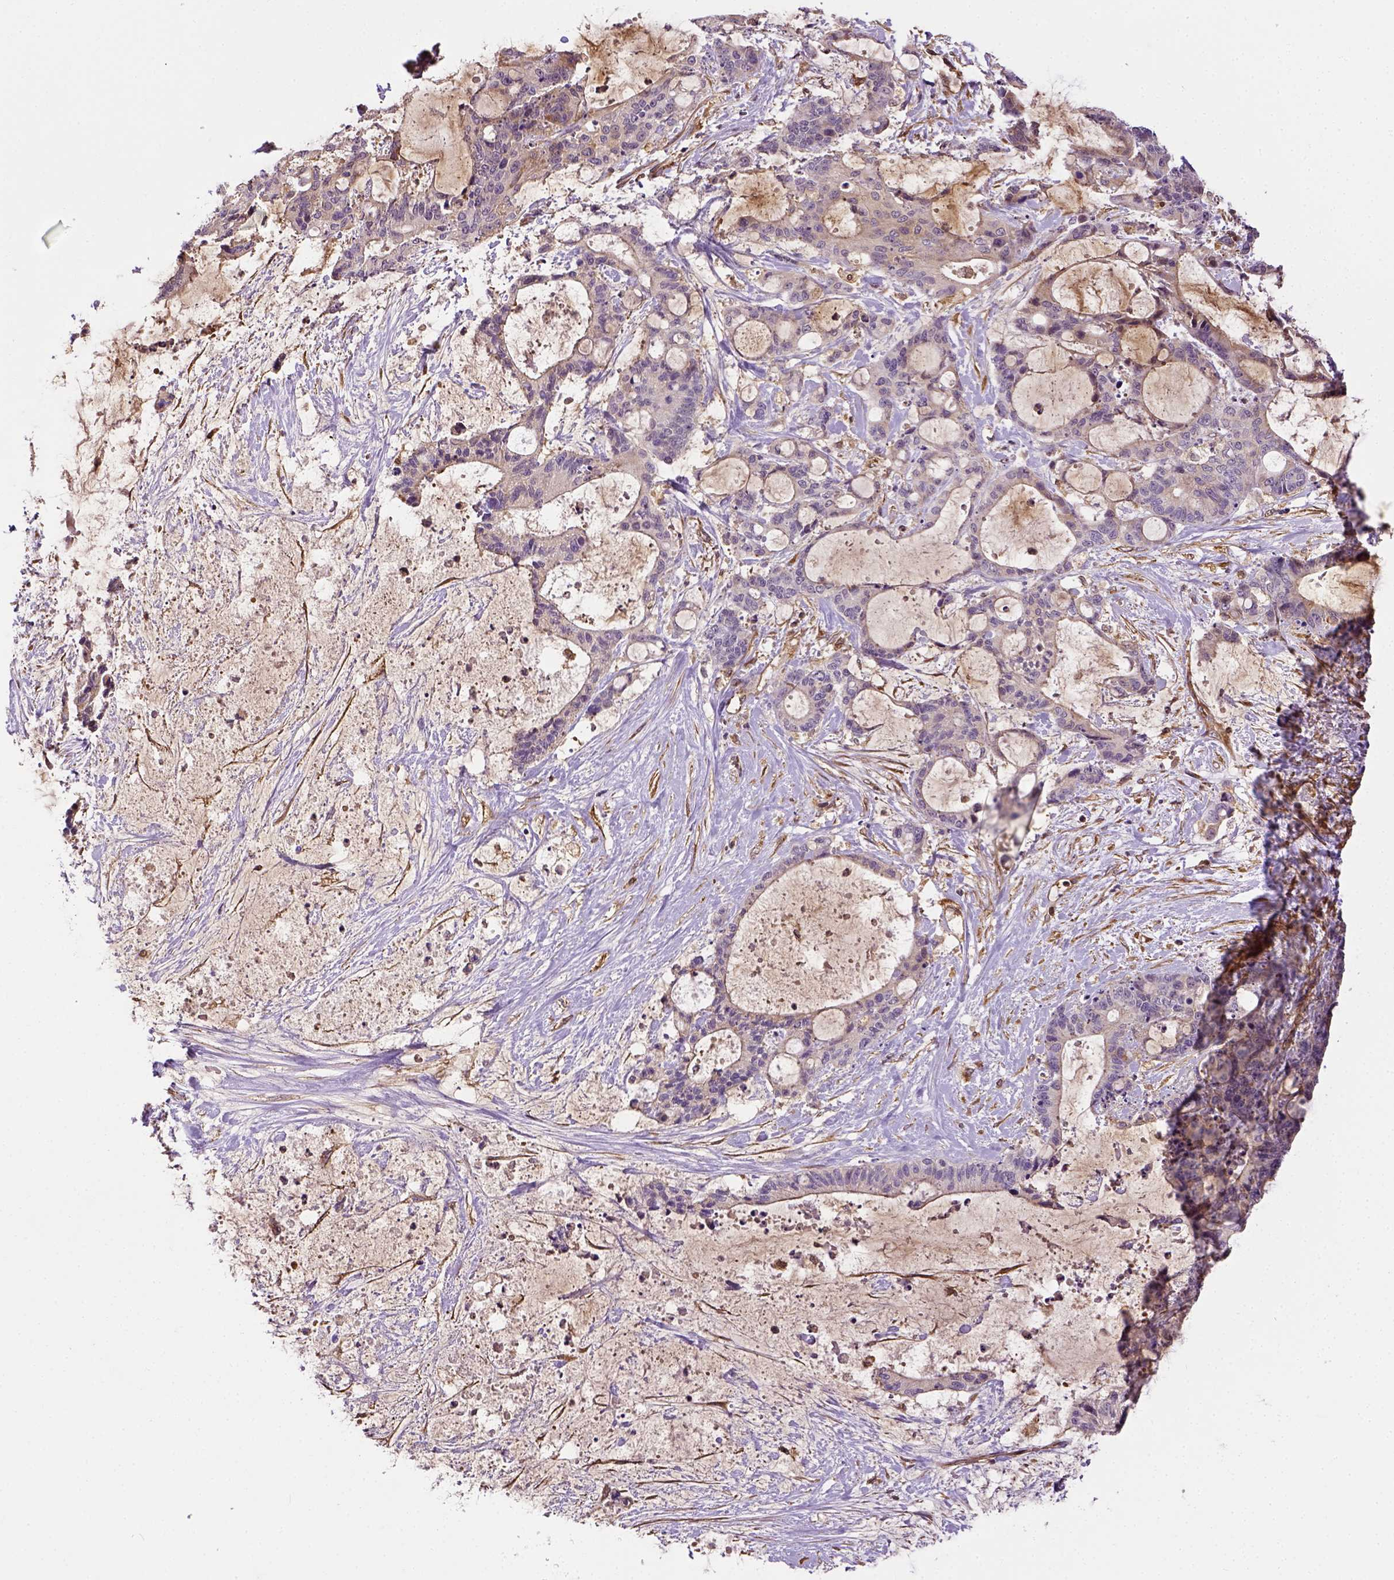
{"staining": {"intensity": "negative", "quantity": "none", "location": "none"}, "tissue": "liver cancer", "cell_type": "Tumor cells", "image_type": "cancer", "snomed": [{"axis": "morphology", "description": "Normal tissue, NOS"}, {"axis": "morphology", "description": "Cholangiocarcinoma"}, {"axis": "topography", "description": "Liver"}, {"axis": "topography", "description": "Peripheral nerve tissue"}], "caption": "This is an IHC histopathology image of liver cancer (cholangiocarcinoma). There is no staining in tumor cells.", "gene": "MATK", "patient": {"sex": "female", "age": 73}}